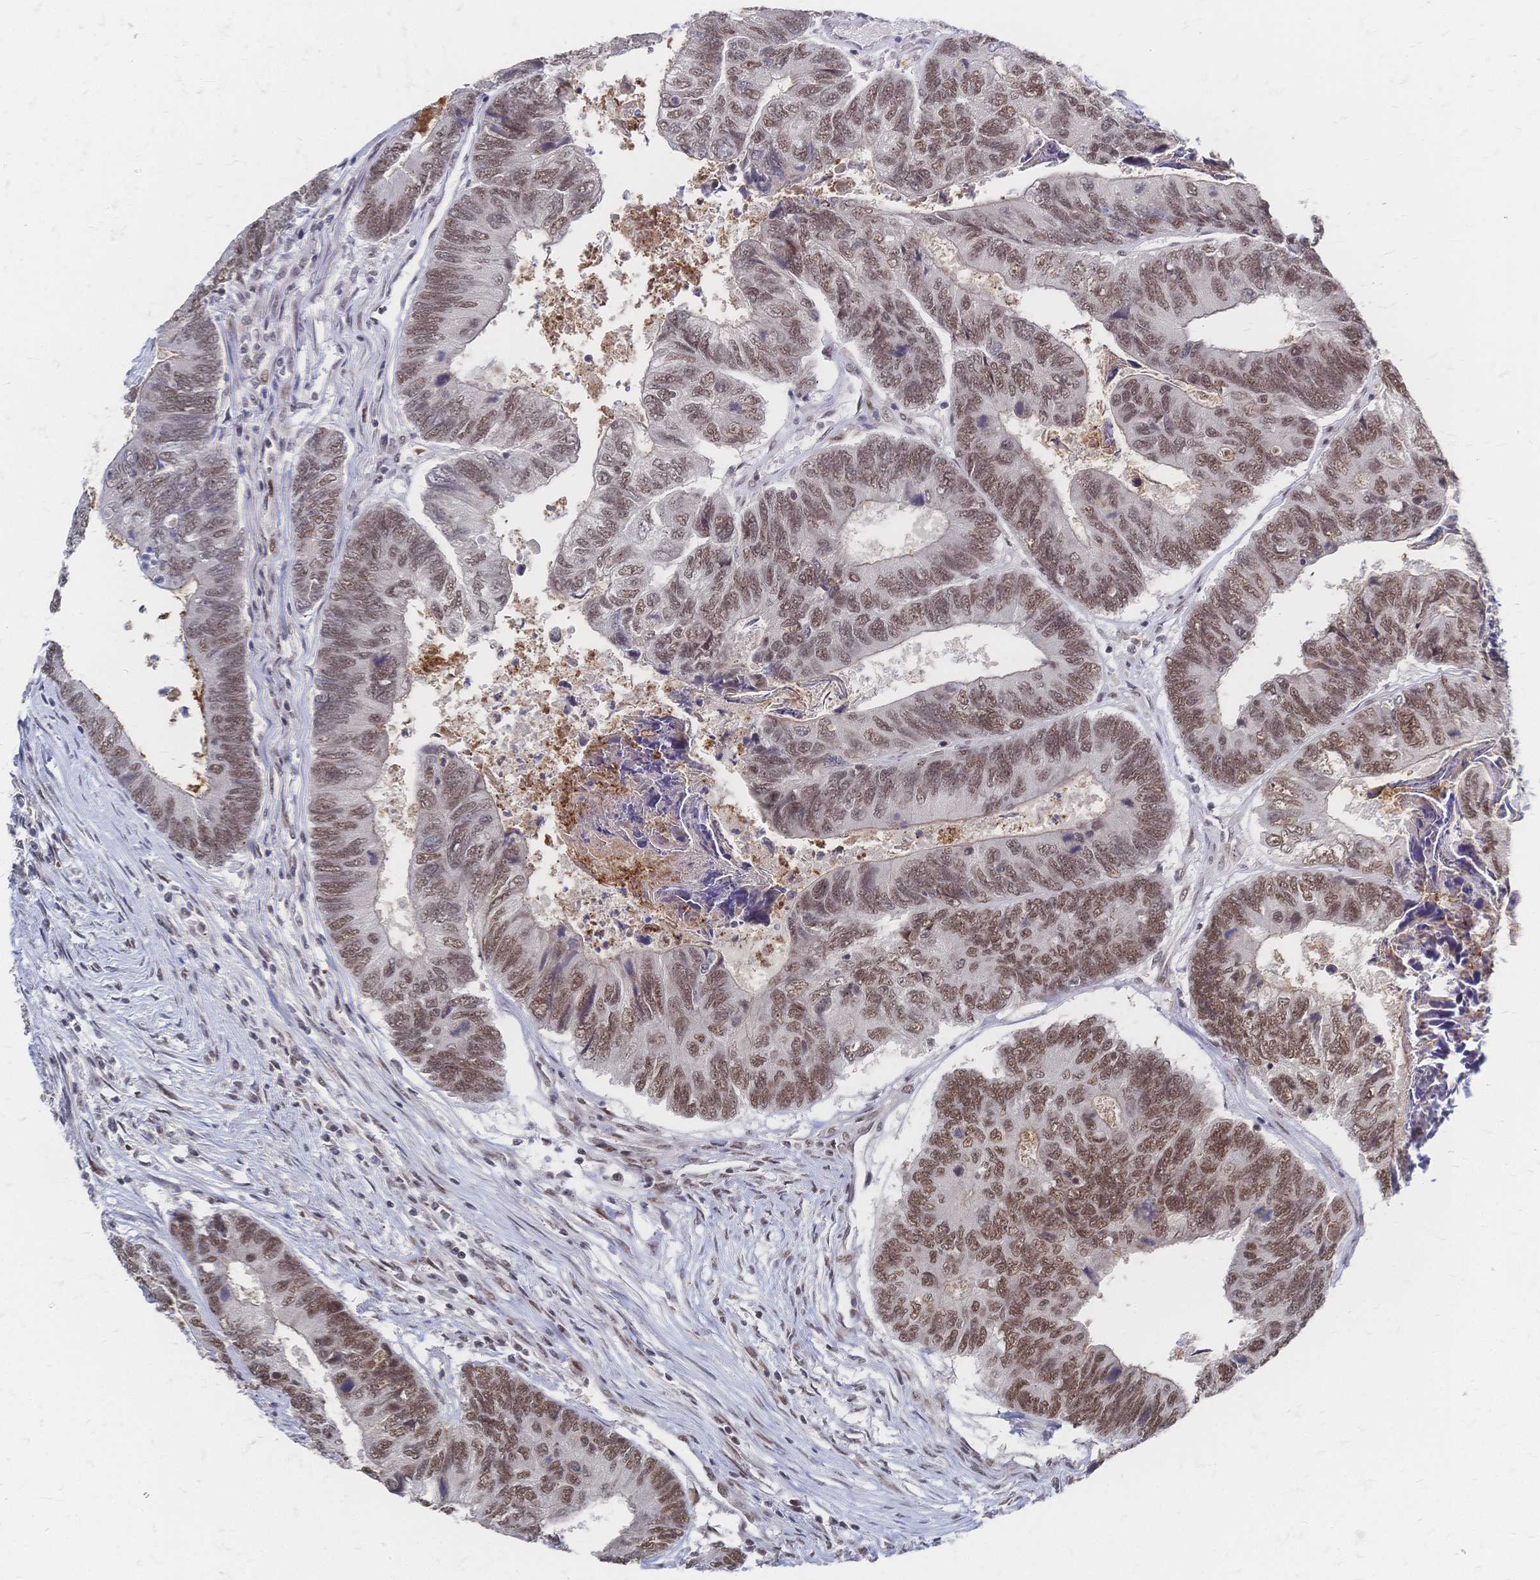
{"staining": {"intensity": "moderate", "quantity": ">75%", "location": "nuclear"}, "tissue": "colorectal cancer", "cell_type": "Tumor cells", "image_type": "cancer", "snomed": [{"axis": "morphology", "description": "Adenocarcinoma, NOS"}, {"axis": "topography", "description": "Colon"}], "caption": "A photomicrograph of human colorectal cancer (adenocarcinoma) stained for a protein exhibits moderate nuclear brown staining in tumor cells.", "gene": "NELFA", "patient": {"sex": "female", "age": 67}}